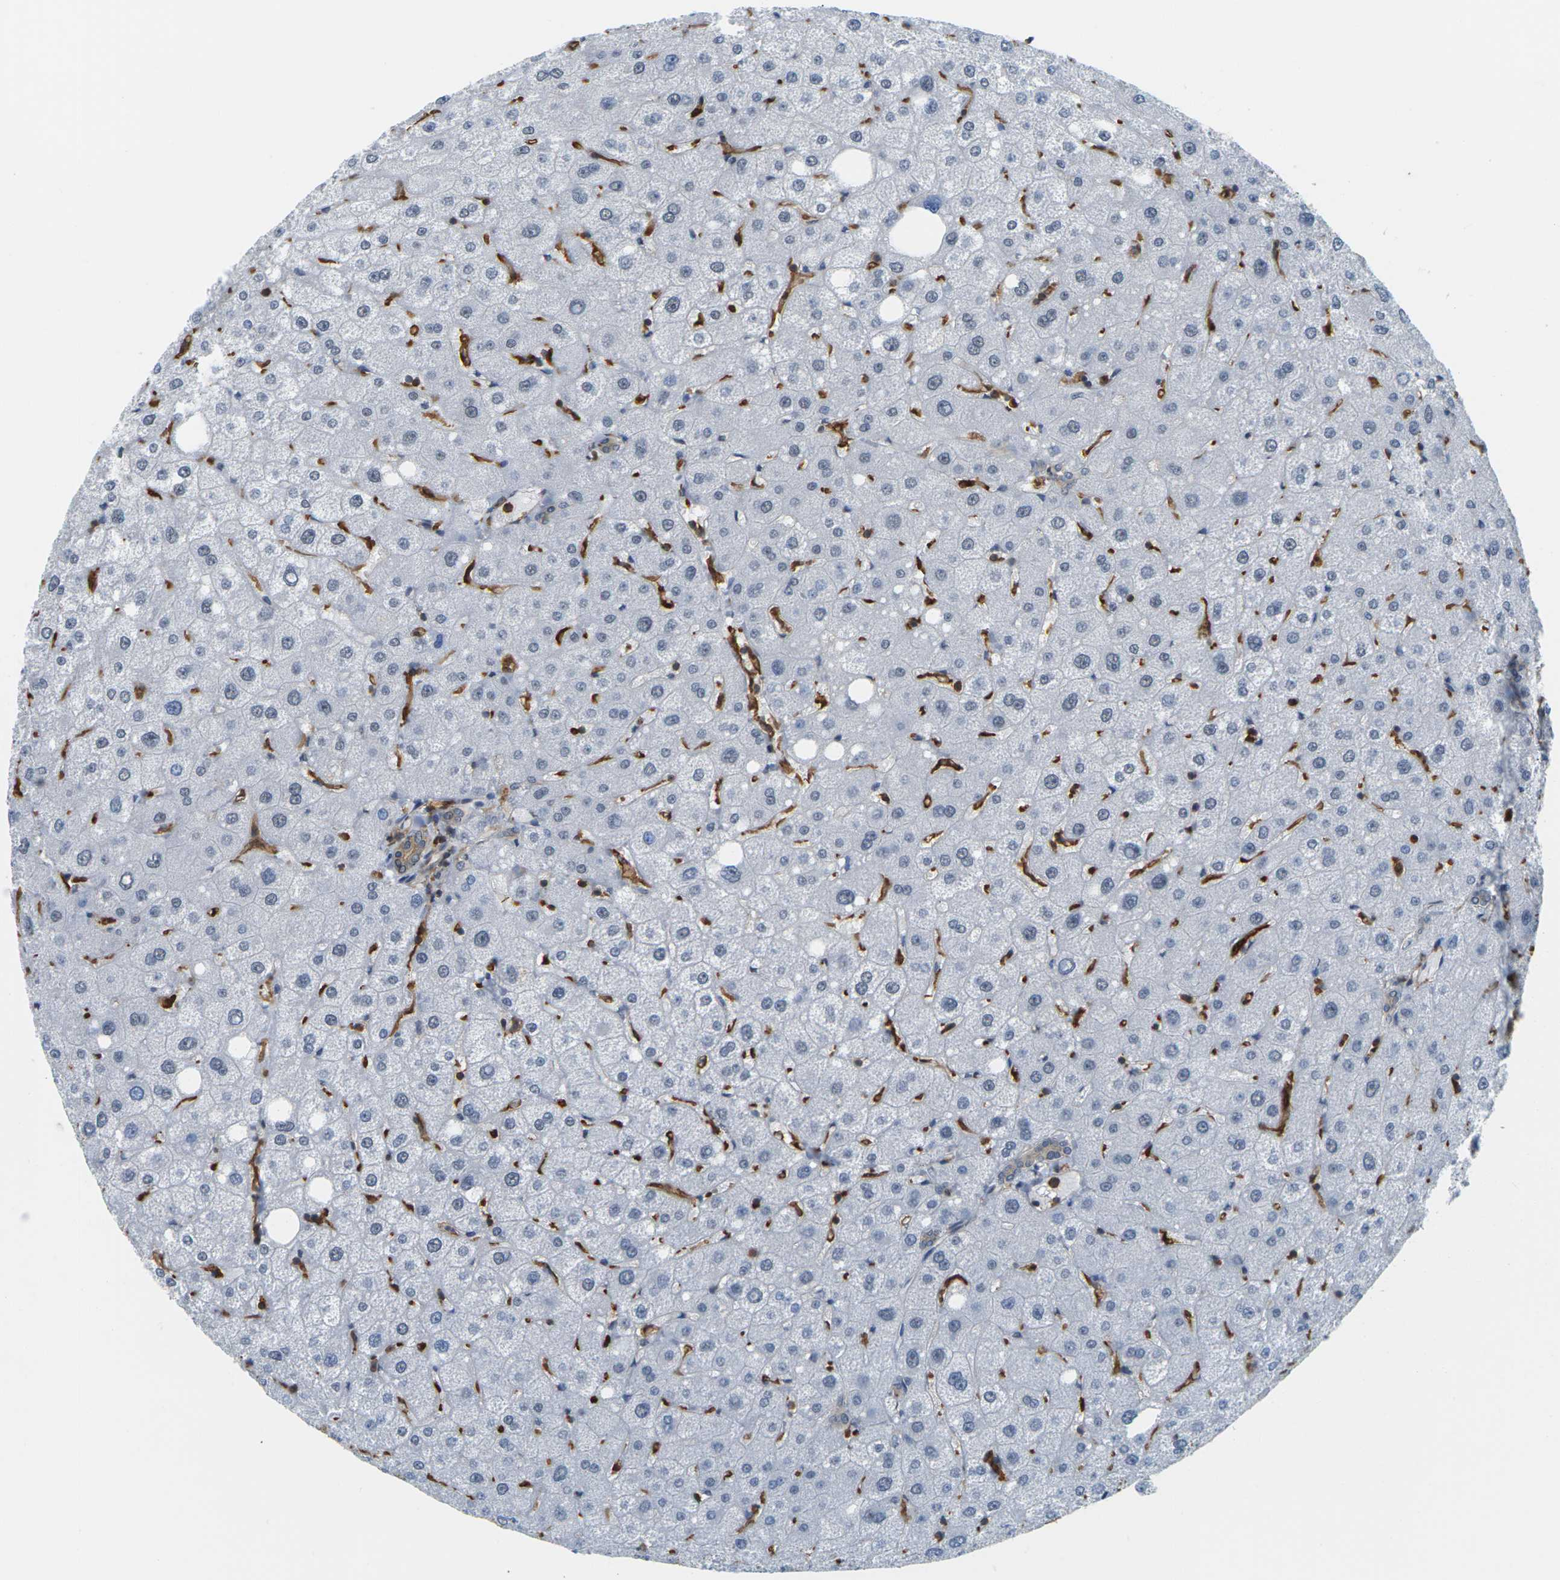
{"staining": {"intensity": "moderate", "quantity": ">75%", "location": "cytoplasmic/membranous"}, "tissue": "liver", "cell_type": "Cholangiocytes", "image_type": "normal", "snomed": [{"axis": "morphology", "description": "Normal tissue, NOS"}, {"axis": "topography", "description": "Liver"}], "caption": "Immunohistochemistry micrograph of normal human liver stained for a protein (brown), which demonstrates medium levels of moderate cytoplasmic/membranous staining in approximately >75% of cholangiocytes.", "gene": "IQGAP1", "patient": {"sex": "male", "age": 73}}